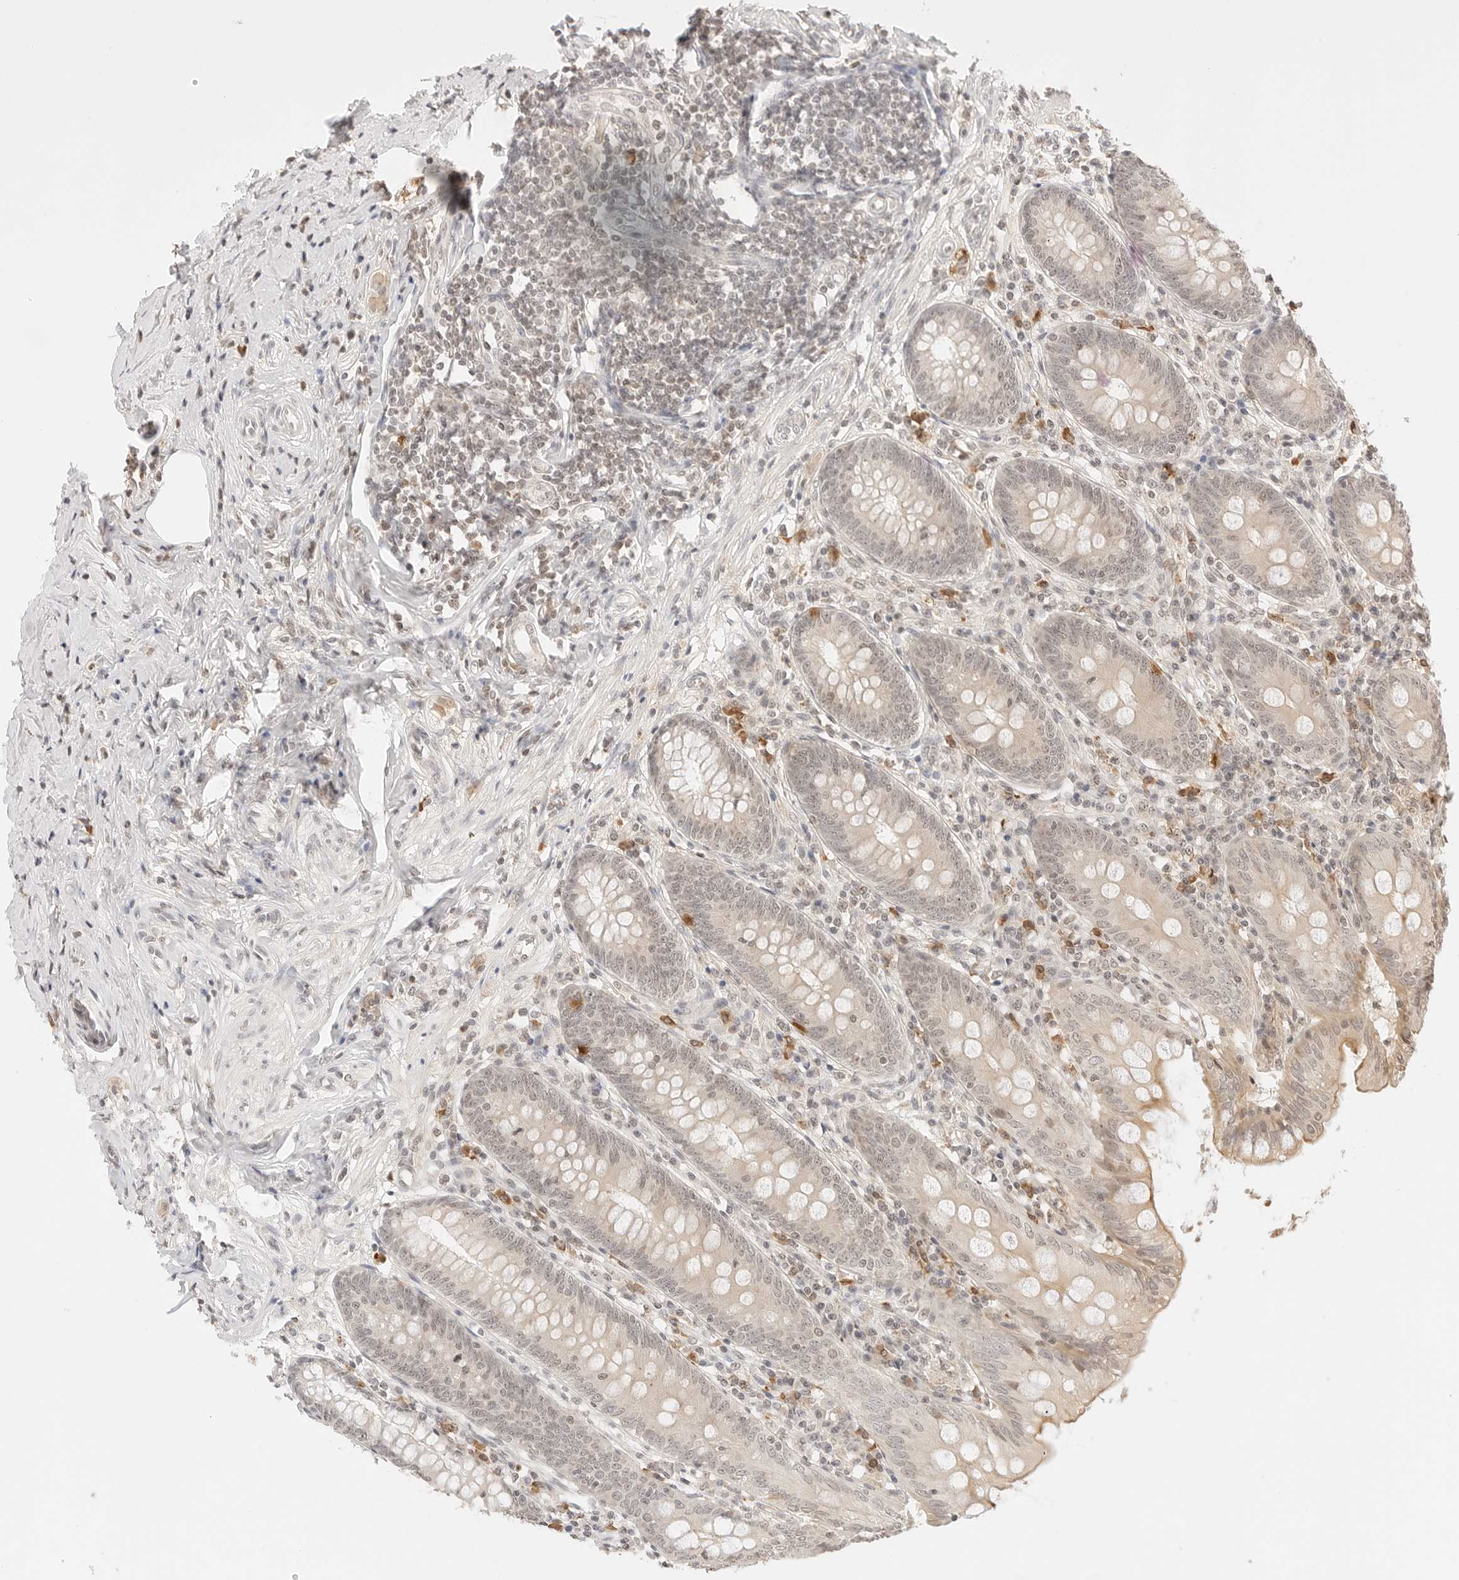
{"staining": {"intensity": "weak", "quantity": "25%-75%", "location": "cytoplasmic/membranous,nuclear"}, "tissue": "appendix", "cell_type": "Glandular cells", "image_type": "normal", "snomed": [{"axis": "morphology", "description": "Normal tissue, NOS"}, {"axis": "topography", "description": "Appendix"}], "caption": "Immunohistochemical staining of unremarkable human appendix demonstrates low levels of weak cytoplasmic/membranous,nuclear expression in about 25%-75% of glandular cells.", "gene": "SEPTIN4", "patient": {"sex": "female", "age": 54}}